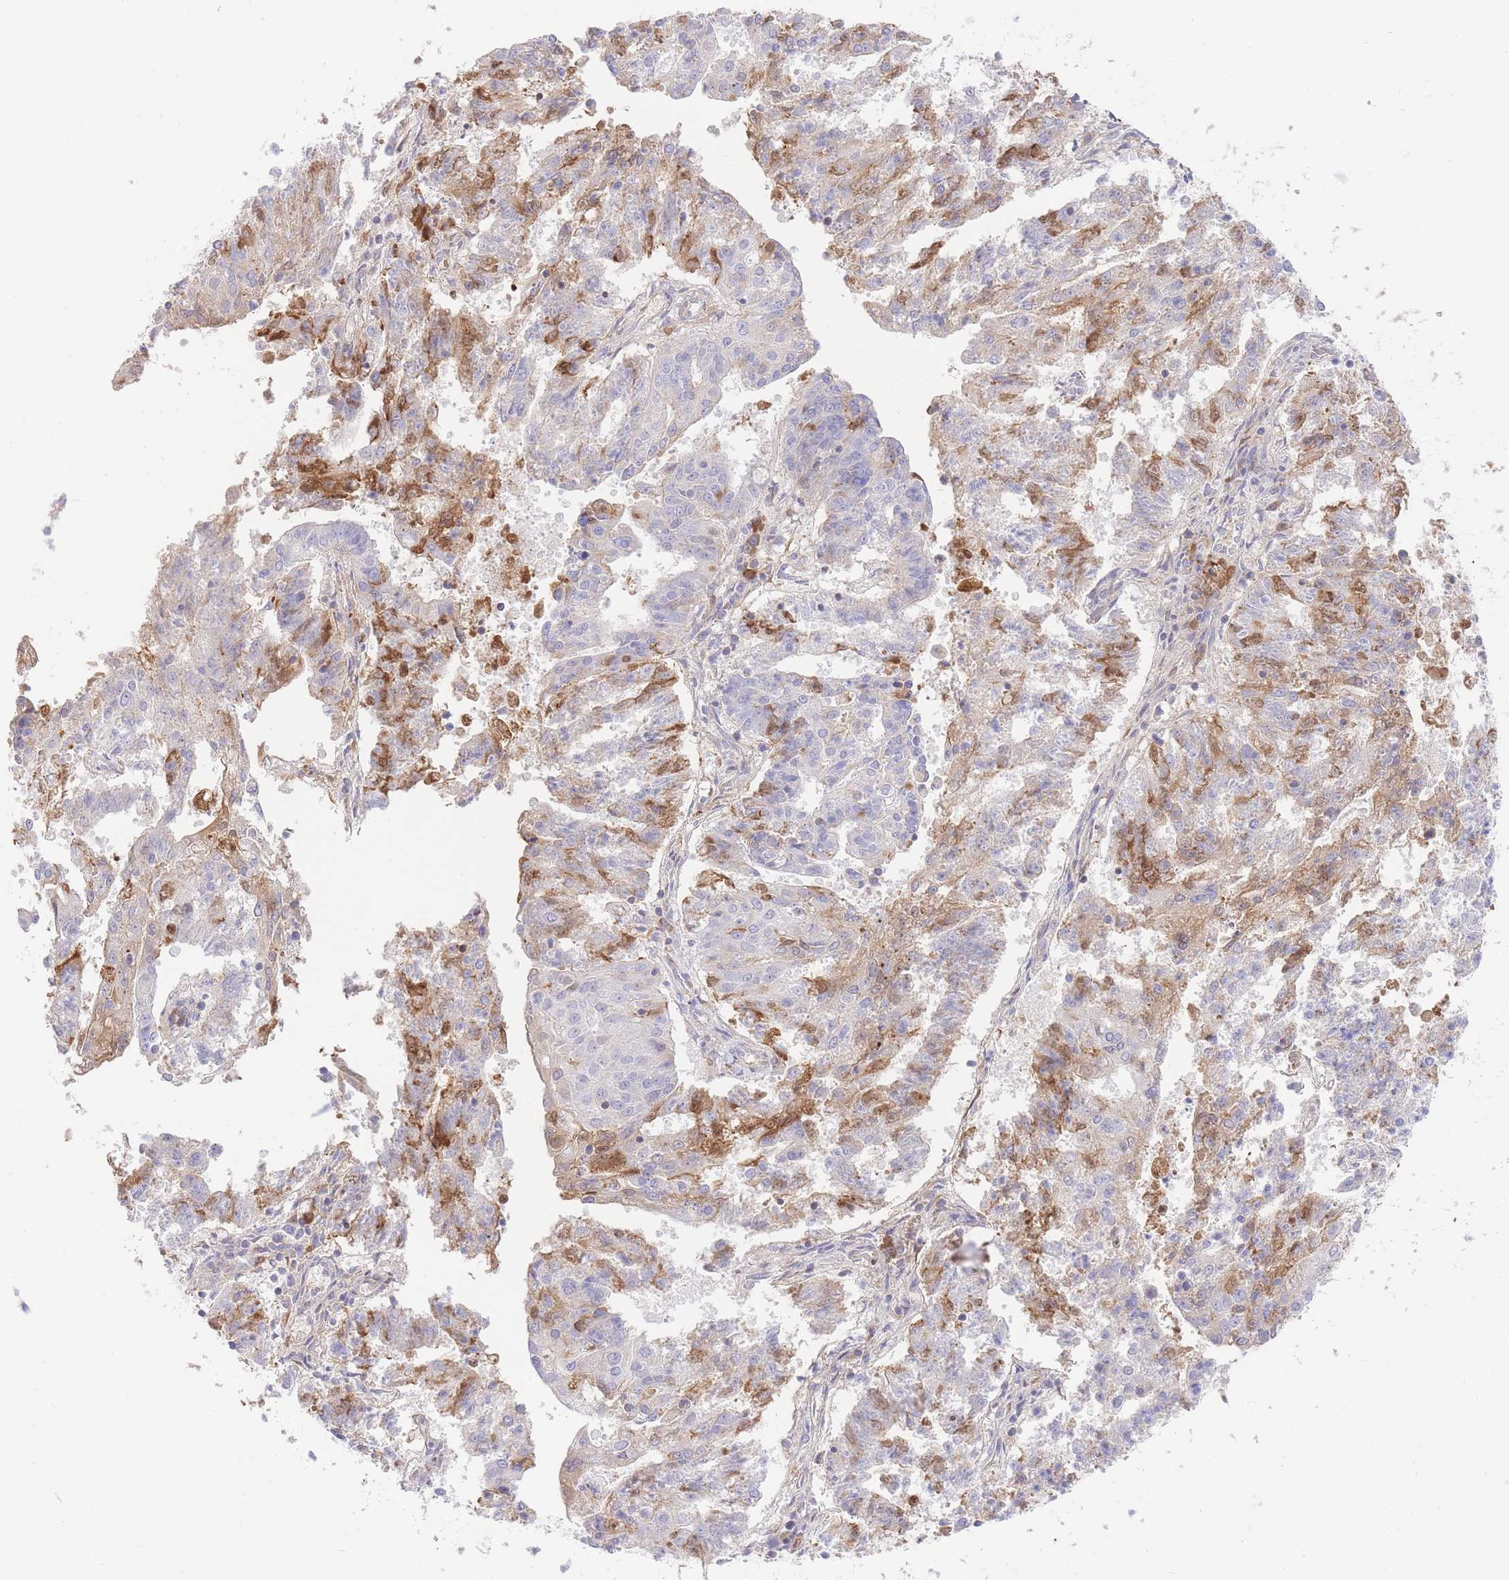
{"staining": {"intensity": "moderate", "quantity": "25%-75%", "location": "cytoplasmic/membranous"}, "tissue": "endometrial cancer", "cell_type": "Tumor cells", "image_type": "cancer", "snomed": [{"axis": "morphology", "description": "Adenocarcinoma, NOS"}, {"axis": "topography", "description": "Endometrium"}], "caption": "Adenocarcinoma (endometrial) stained with a protein marker shows moderate staining in tumor cells.", "gene": "HRG", "patient": {"sex": "female", "age": 82}}